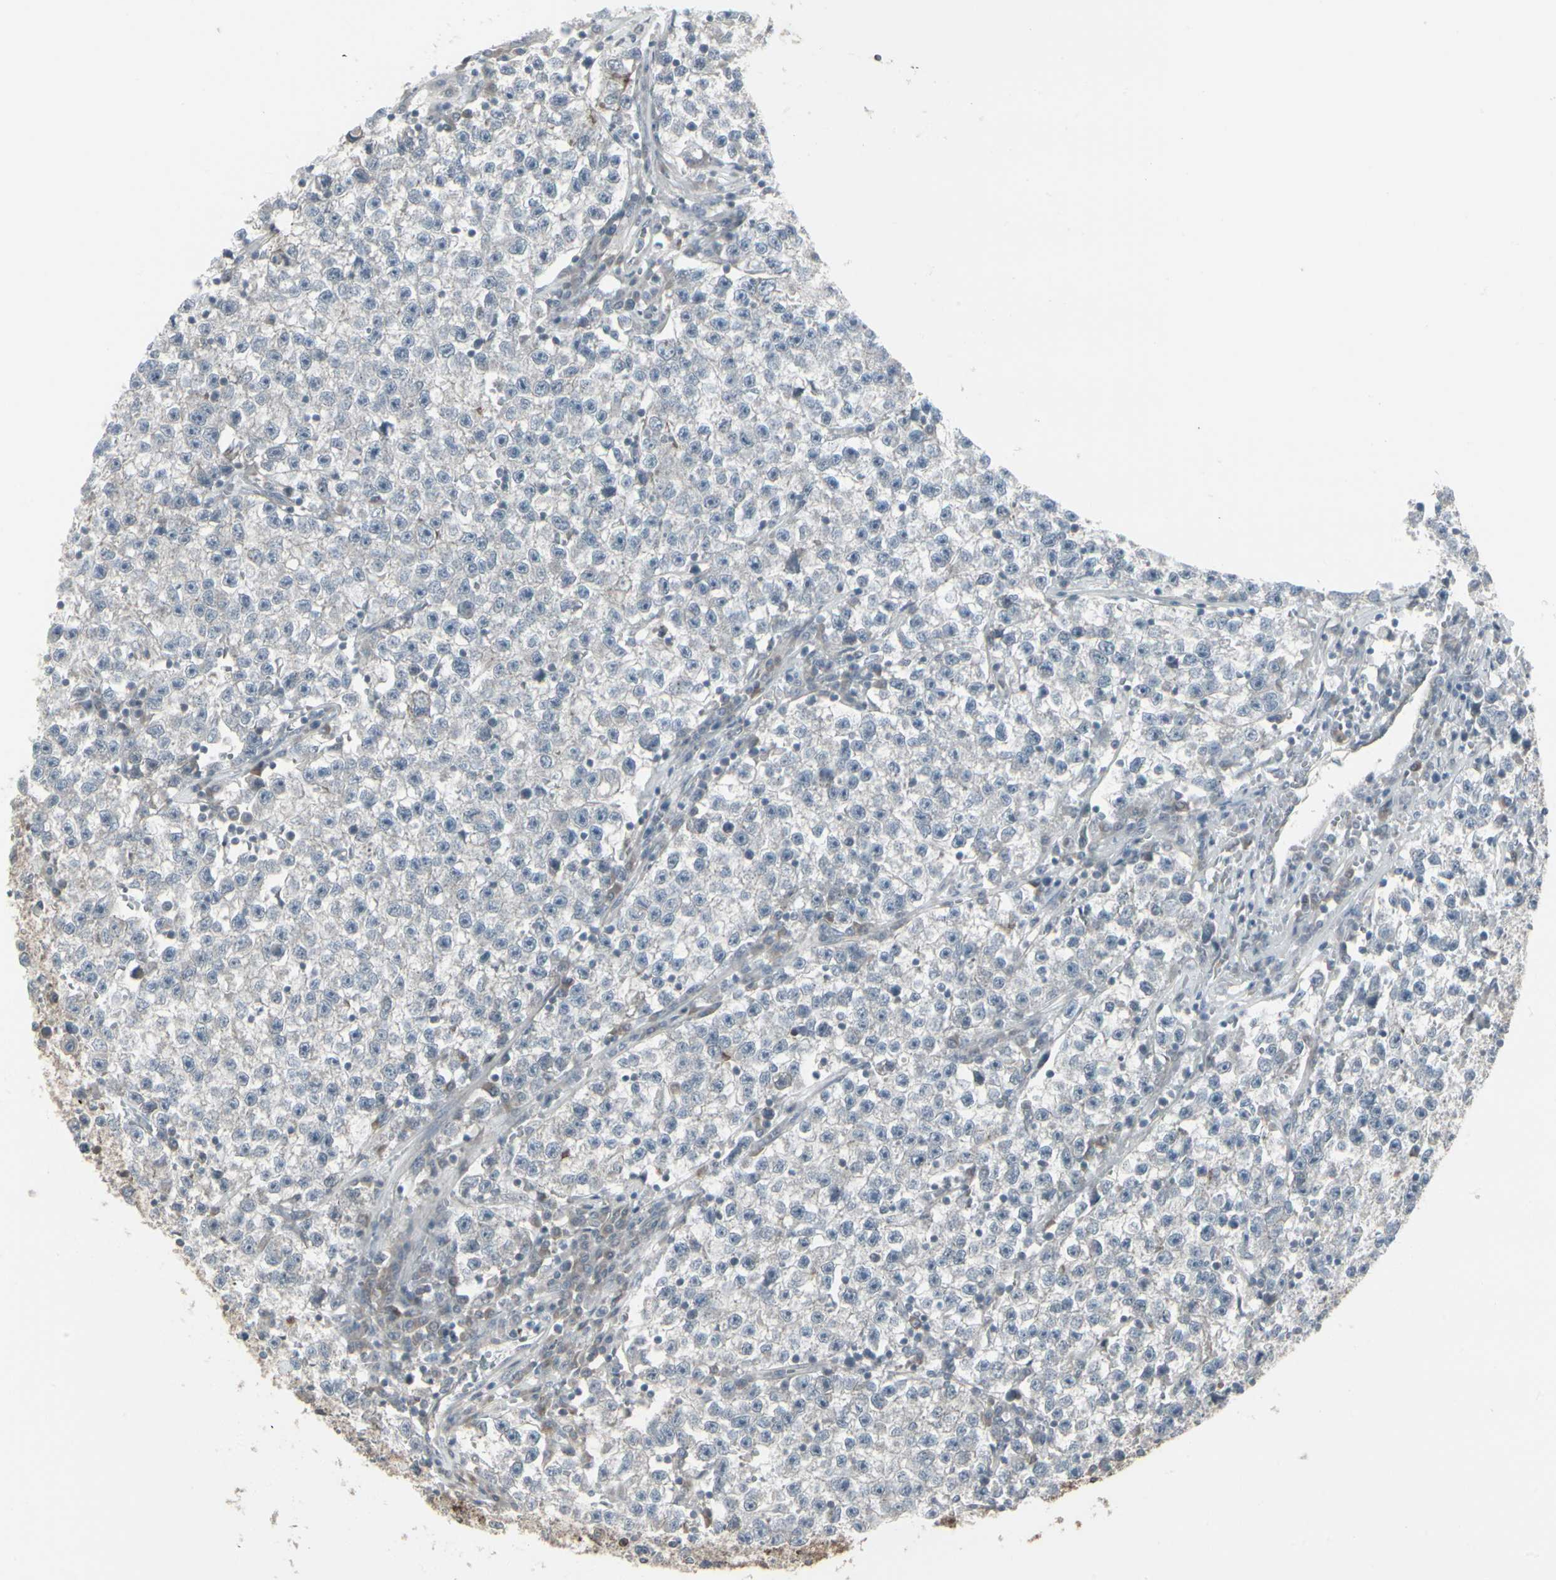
{"staining": {"intensity": "negative", "quantity": "none", "location": "none"}, "tissue": "testis cancer", "cell_type": "Tumor cells", "image_type": "cancer", "snomed": [{"axis": "morphology", "description": "Seminoma, NOS"}, {"axis": "topography", "description": "Testis"}], "caption": "Immunohistochemistry (IHC) image of seminoma (testis) stained for a protein (brown), which shows no staining in tumor cells. (Immunohistochemistry, brightfield microscopy, high magnification).", "gene": "EPS15", "patient": {"sex": "male", "age": 22}}